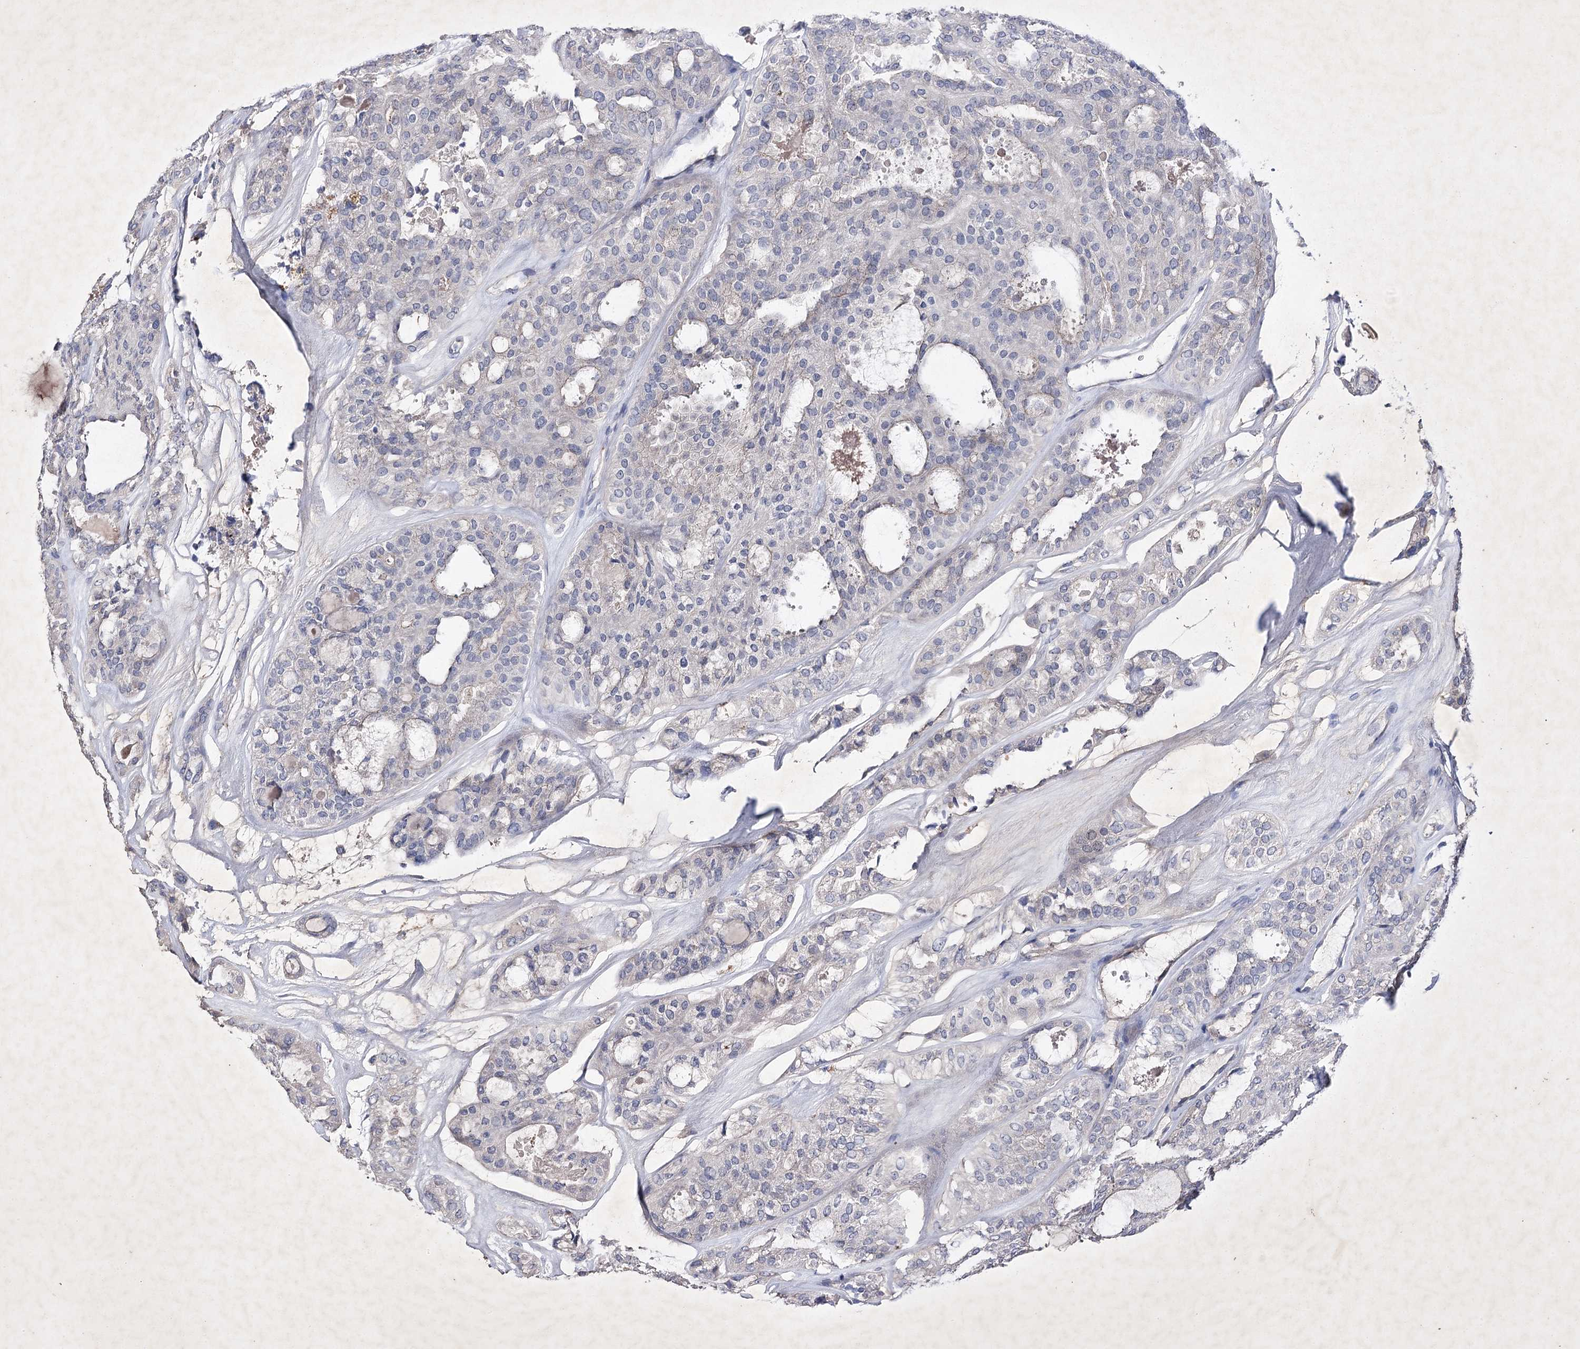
{"staining": {"intensity": "negative", "quantity": "none", "location": "none"}, "tissue": "thyroid cancer", "cell_type": "Tumor cells", "image_type": "cancer", "snomed": [{"axis": "morphology", "description": "Follicular adenoma carcinoma, NOS"}, {"axis": "topography", "description": "Thyroid gland"}], "caption": "DAB (3,3'-diaminobenzidine) immunohistochemical staining of human thyroid follicular adenoma carcinoma demonstrates no significant expression in tumor cells. (Stains: DAB immunohistochemistry (IHC) with hematoxylin counter stain, Microscopy: brightfield microscopy at high magnification).", "gene": "COX15", "patient": {"sex": "male", "age": 75}}